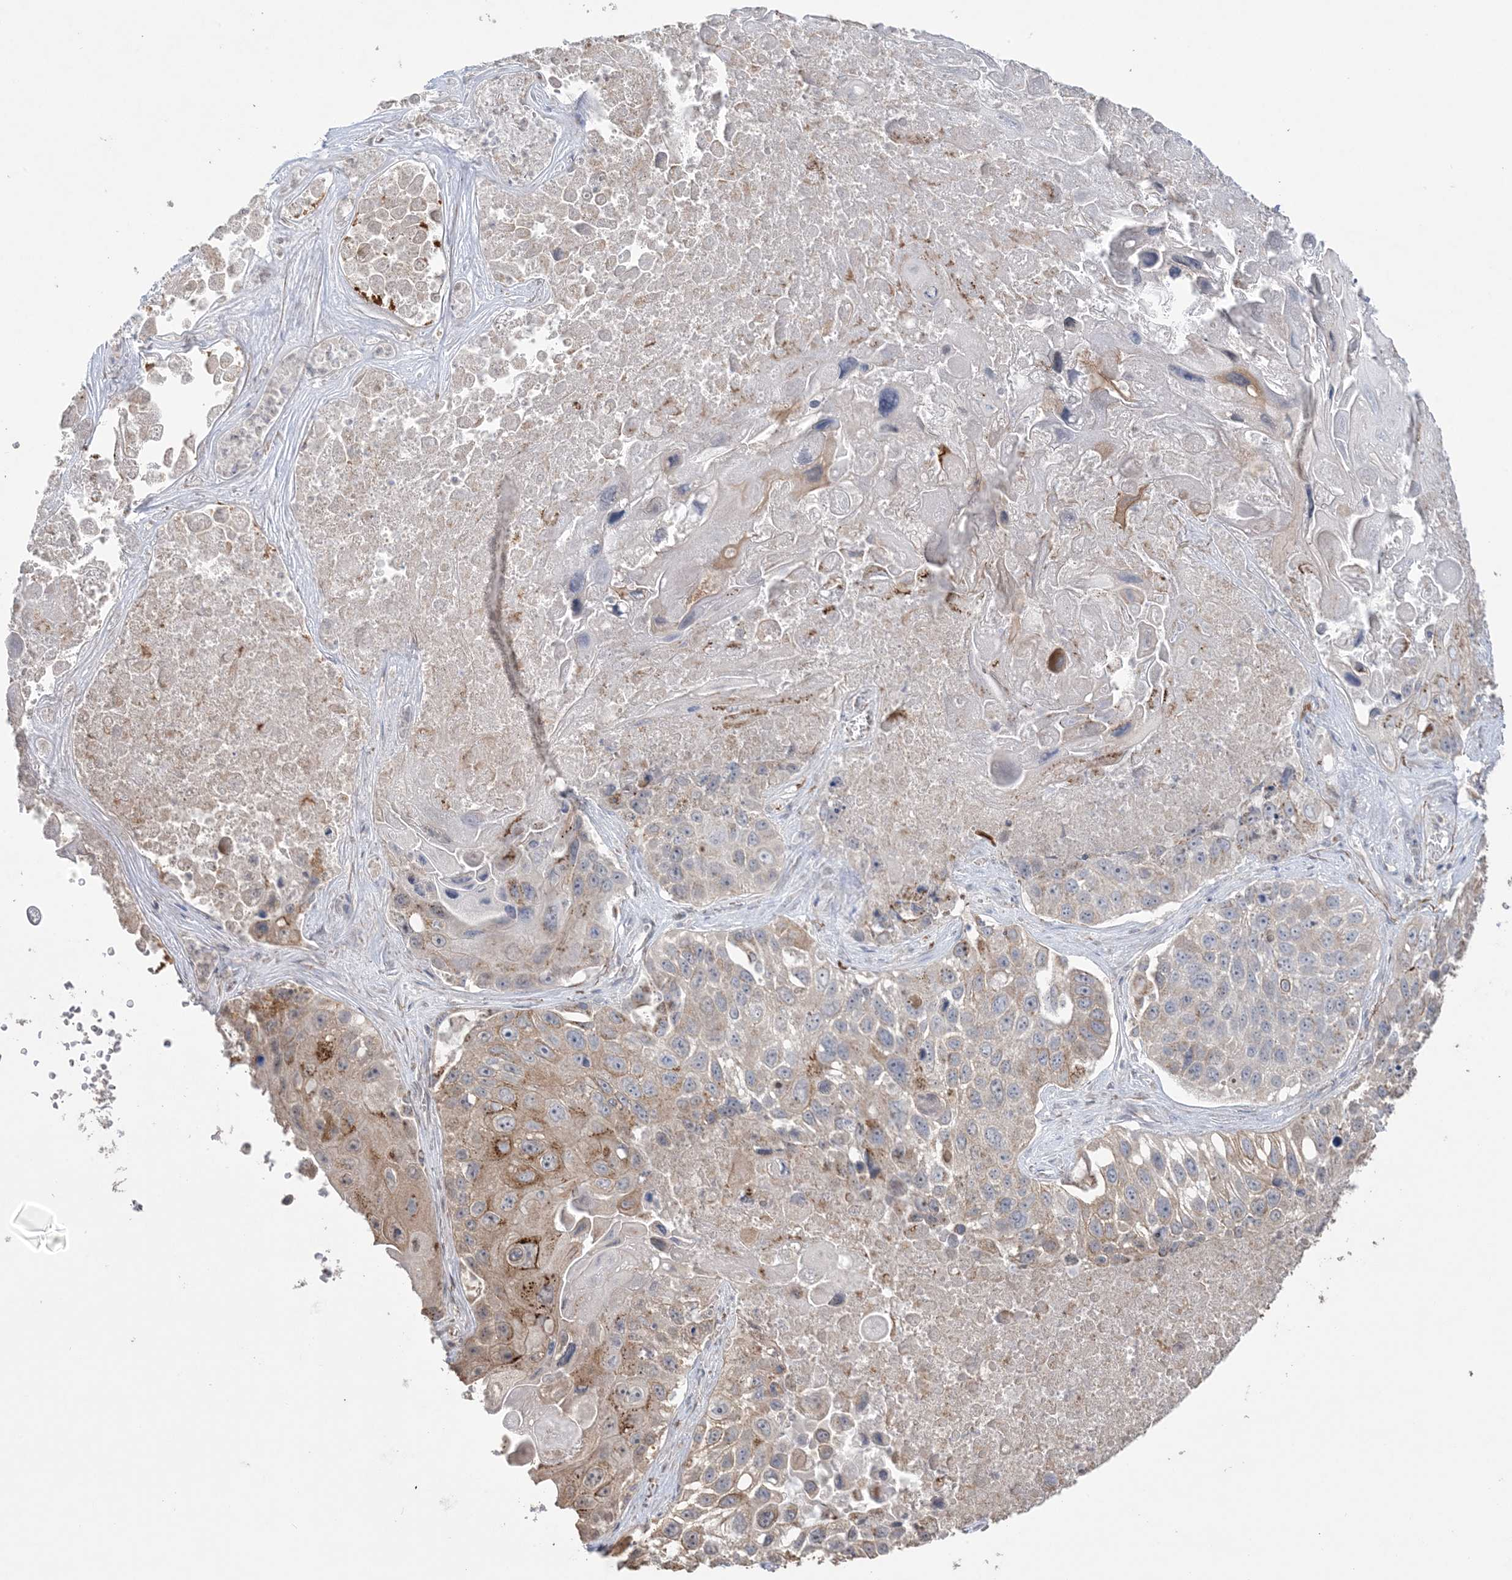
{"staining": {"intensity": "moderate", "quantity": "<25%", "location": "cytoplasmic/membranous"}, "tissue": "lung cancer", "cell_type": "Tumor cells", "image_type": "cancer", "snomed": [{"axis": "morphology", "description": "Squamous cell carcinoma, NOS"}, {"axis": "topography", "description": "Lung"}], "caption": "Protein staining reveals moderate cytoplasmic/membranous positivity in approximately <25% of tumor cells in lung squamous cell carcinoma.", "gene": "XRN1", "patient": {"sex": "male", "age": 61}}